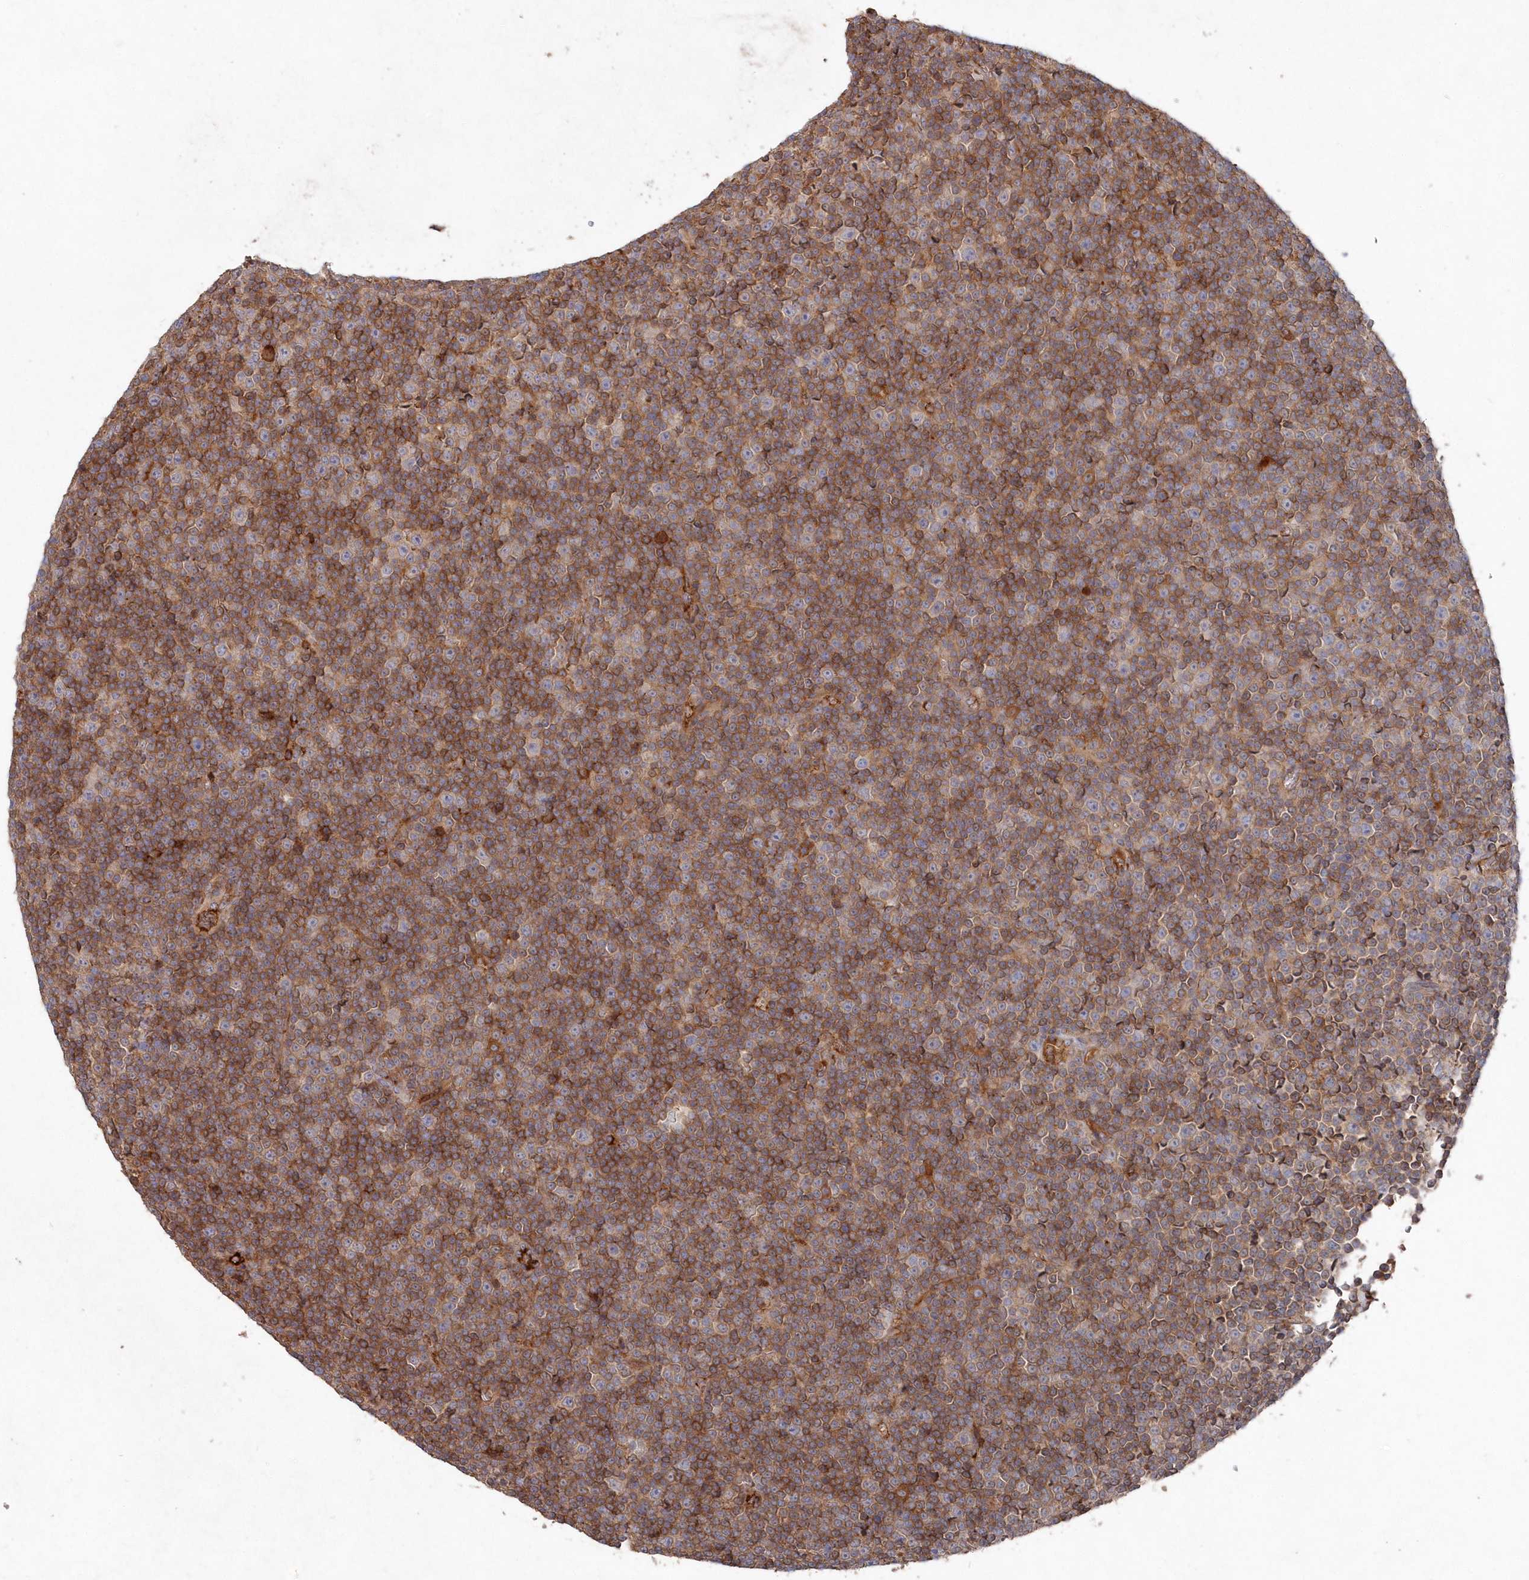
{"staining": {"intensity": "moderate", "quantity": ">75%", "location": "cytoplasmic/membranous"}, "tissue": "lymphoma", "cell_type": "Tumor cells", "image_type": "cancer", "snomed": [{"axis": "morphology", "description": "Malignant lymphoma, non-Hodgkin's type, Low grade"}, {"axis": "topography", "description": "Lymph node"}], "caption": "Malignant lymphoma, non-Hodgkin's type (low-grade) tissue reveals moderate cytoplasmic/membranous expression in about >75% of tumor cells, visualized by immunohistochemistry. (DAB (3,3'-diaminobenzidine) IHC with brightfield microscopy, high magnification).", "gene": "ABHD14B", "patient": {"sex": "female", "age": 67}}